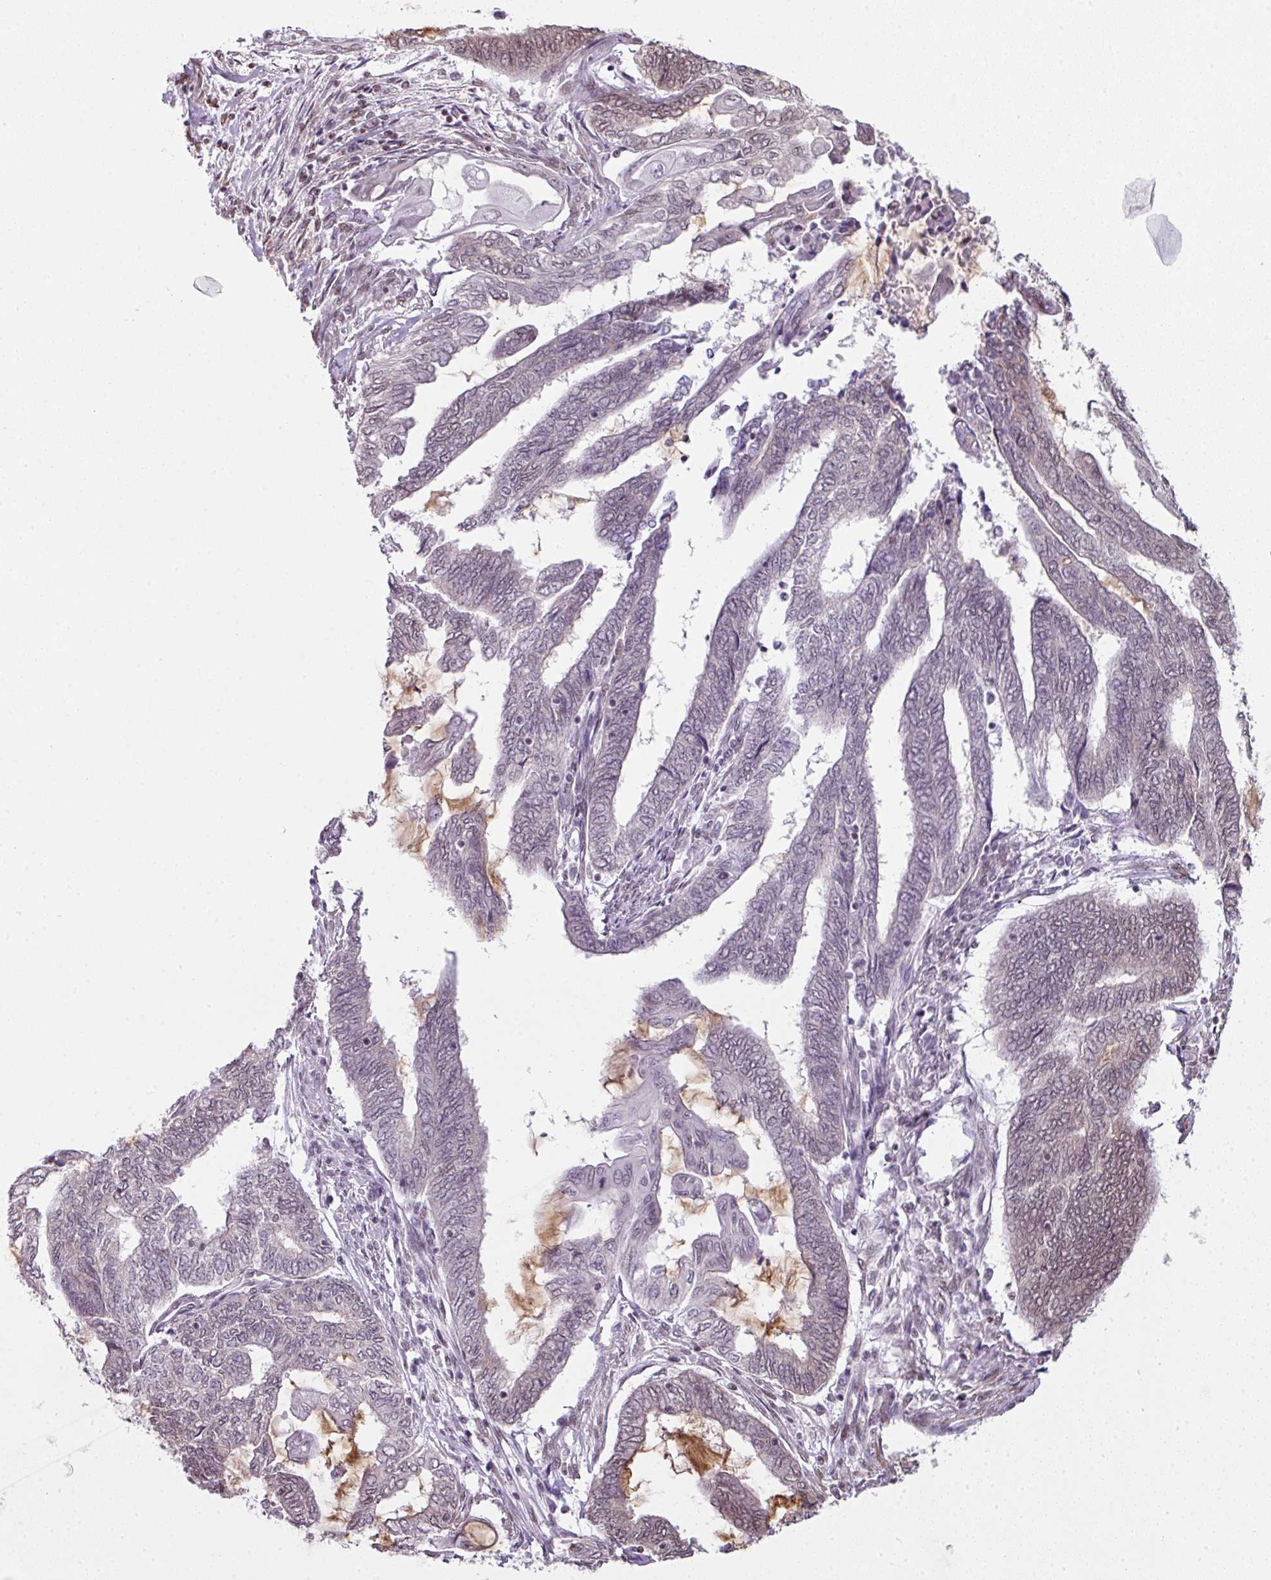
{"staining": {"intensity": "moderate", "quantity": "25%-75%", "location": "nuclear"}, "tissue": "endometrial cancer", "cell_type": "Tumor cells", "image_type": "cancer", "snomed": [{"axis": "morphology", "description": "Adenocarcinoma, NOS"}, {"axis": "topography", "description": "Uterus"}, {"axis": "topography", "description": "Endometrium"}], "caption": "DAB immunohistochemical staining of human endometrial cancer (adenocarcinoma) displays moderate nuclear protein staining in approximately 25%-75% of tumor cells.", "gene": "NFYA", "patient": {"sex": "female", "age": 70}}